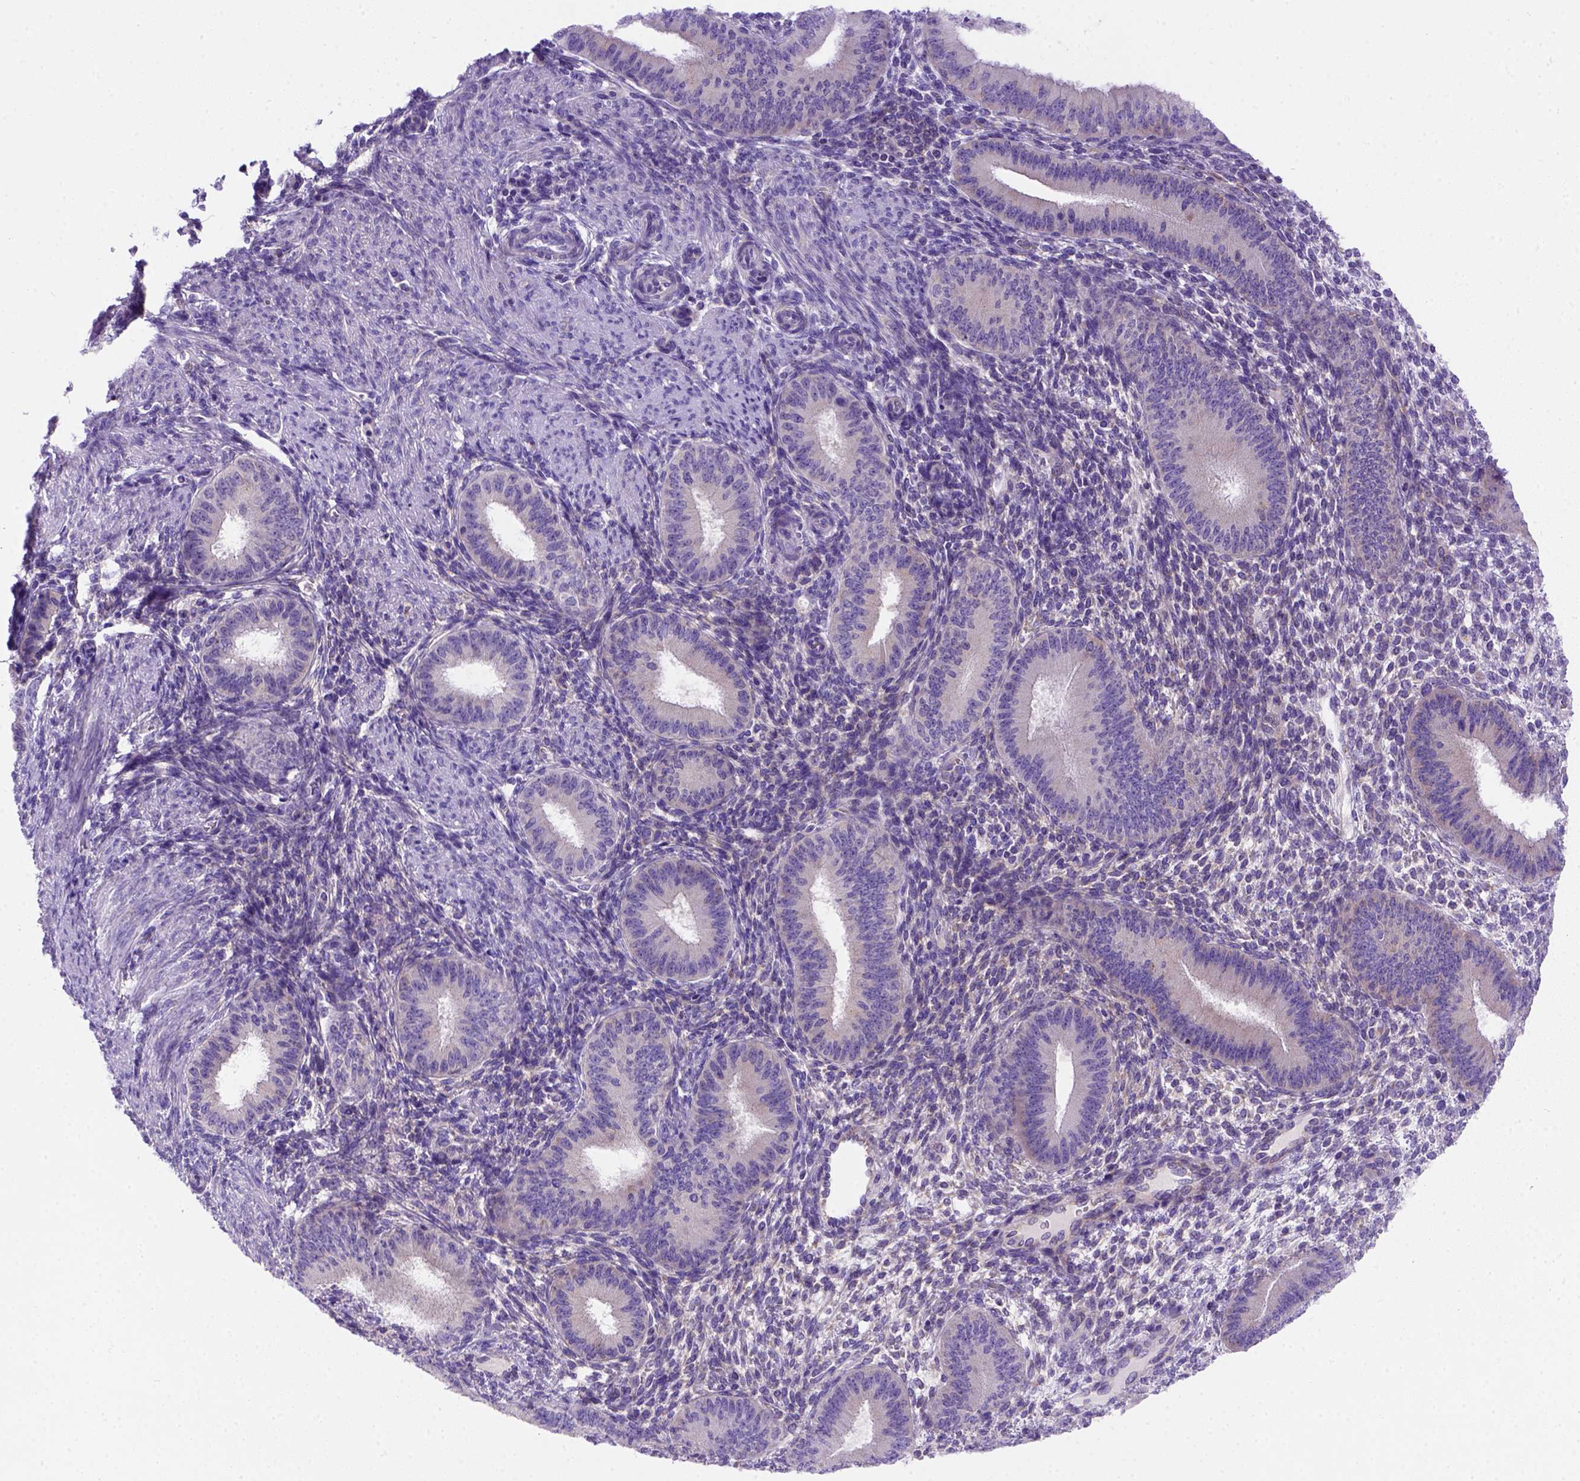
{"staining": {"intensity": "negative", "quantity": "none", "location": "none"}, "tissue": "endometrium", "cell_type": "Cells in endometrial stroma", "image_type": "normal", "snomed": [{"axis": "morphology", "description": "Normal tissue, NOS"}, {"axis": "topography", "description": "Endometrium"}], "caption": "DAB (3,3'-diaminobenzidine) immunohistochemical staining of benign endometrium reveals no significant positivity in cells in endometrial stroma. Brightfield microscopy of immunohistochemistry (IHC) stained with DAB (3,3'-diaminobenzidine) (brown) and hematoxylin (blue), captured at high magnification.", "gene": "FOXI1", "patient": {"sex": "female", "age": 39}}